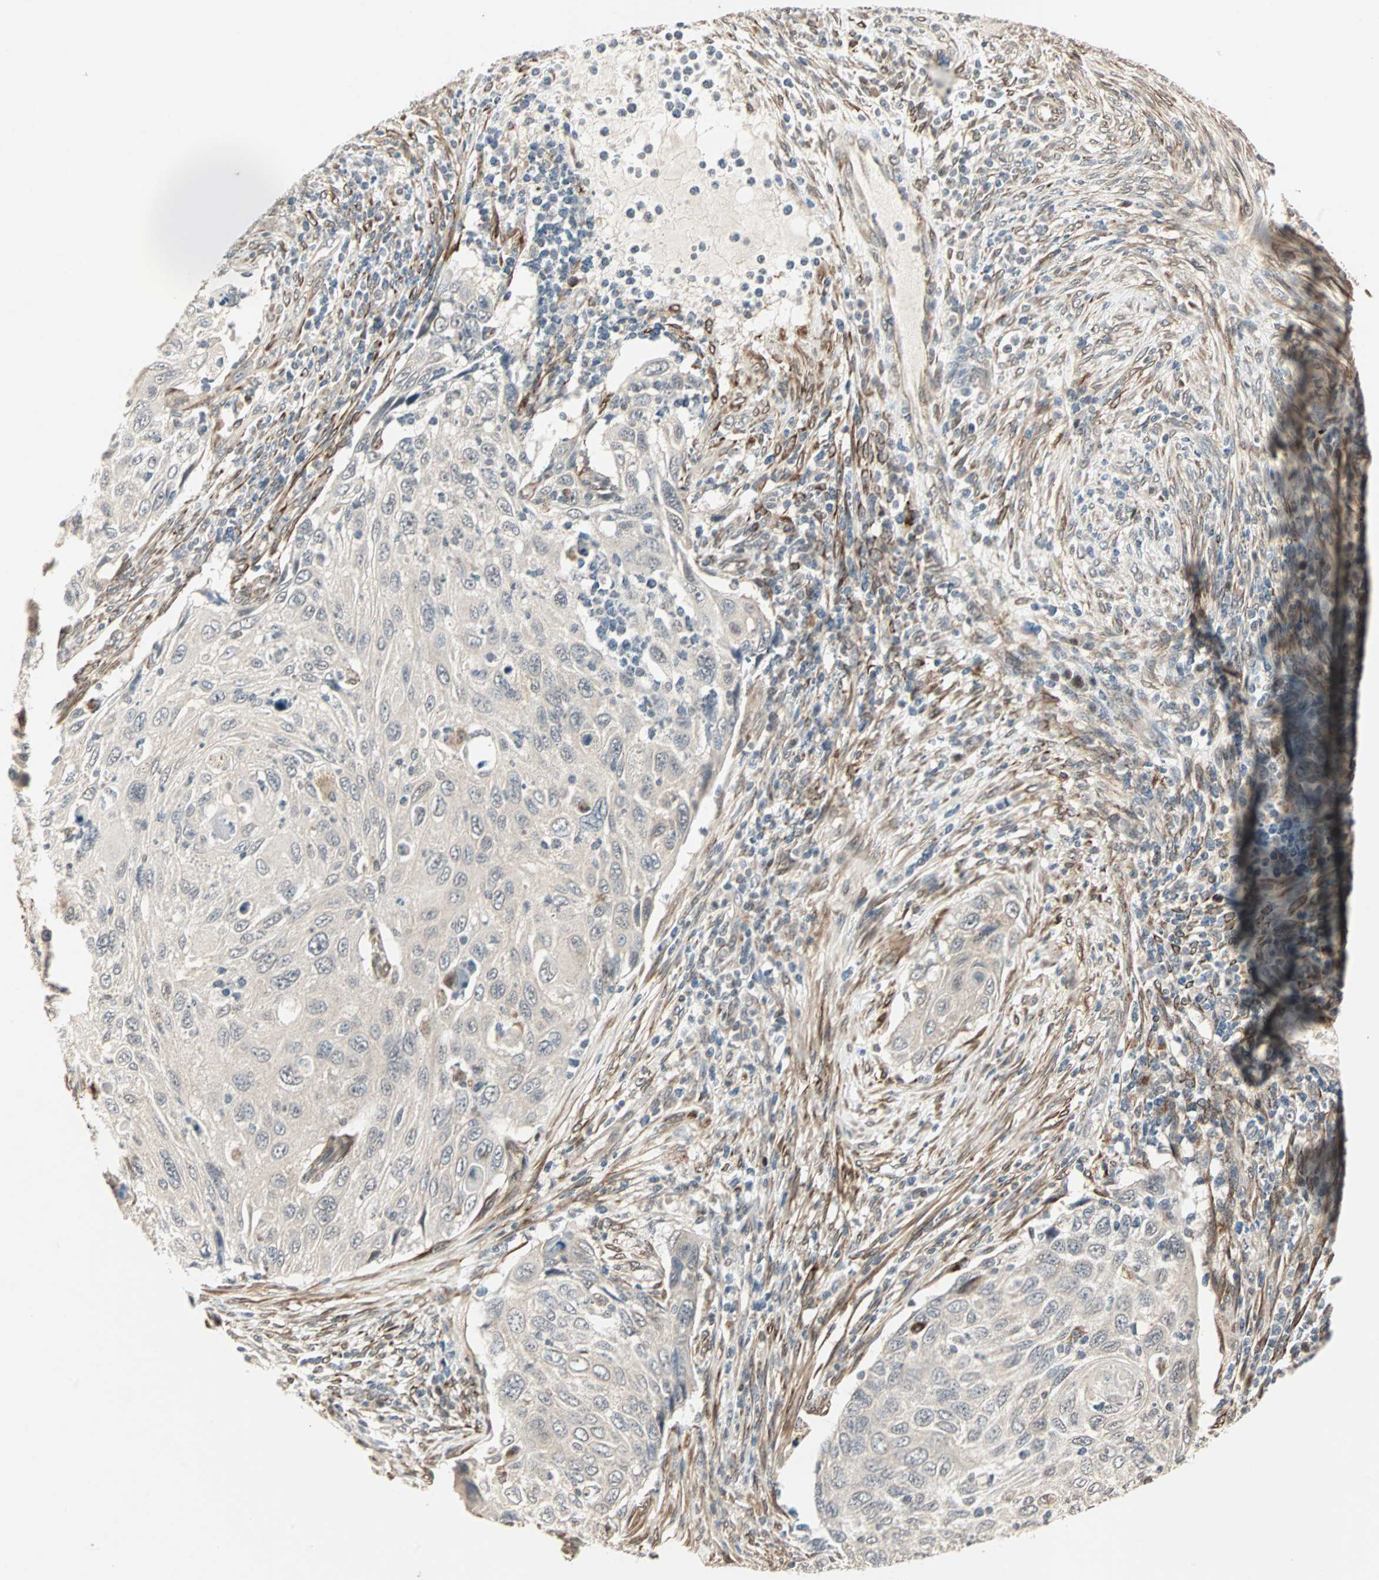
{"staining": {"intensity": "negative", "quantity": "none", "location": "none"}, "tissue": "cervical cancer", "cell_type": "Tumor cells", "image_type": "cancer", "snomed": [{"axis": "morphology", "description": "Squamous cell carcinoma, NOS"}, {"axis": "topography", "description": "Cervix"}], "caption": "The histopathology image shows no staining of tumor cells in cervical squamous cell carcinoma. The staining was performed using DAB to visualize the protein expression in brown, while the nuclei were stained in blue with hematoxylin (Magnification: 20x).", "gene": "TRPV4", "patient": {"sex": "female", "age": 70}}